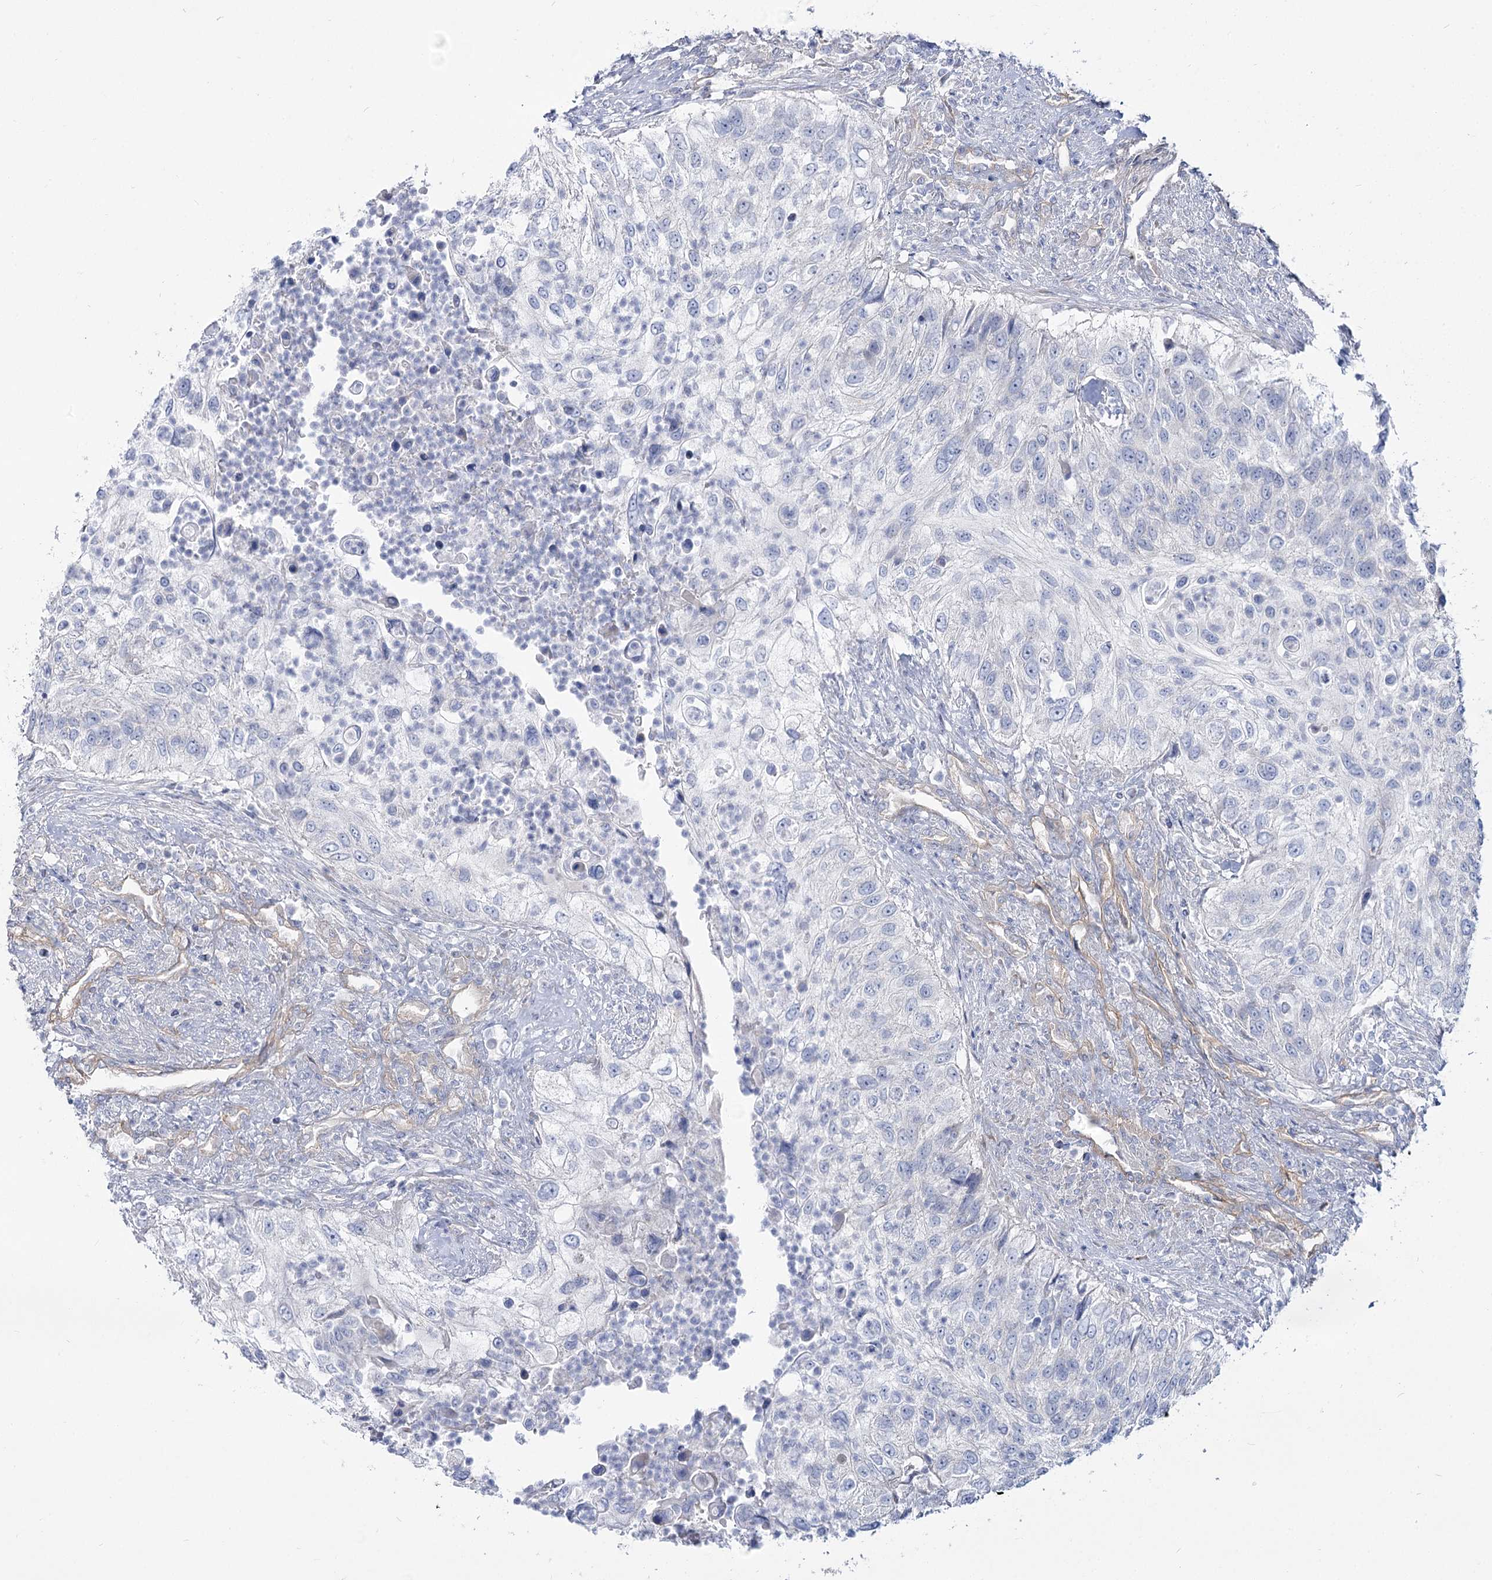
{"staining": {"intensity": "negative", "quantity": "none", "location": "none"}, "tissue": "urothelial cancer", "cell_type": "Tumor cells", "image_type": "cancer", "snomed": [{"axis": "morphology", "description": "Urothelial carcinoma, High grade"}, {"axis": "topography", "description": "Urinary bladder"}], "caption": "Urothelial cancer was stained to show a protein in brown. There is no significant expression in tumor cells.", "gene": "SUOX", "patient": {"sex": "female", "age": 60}}